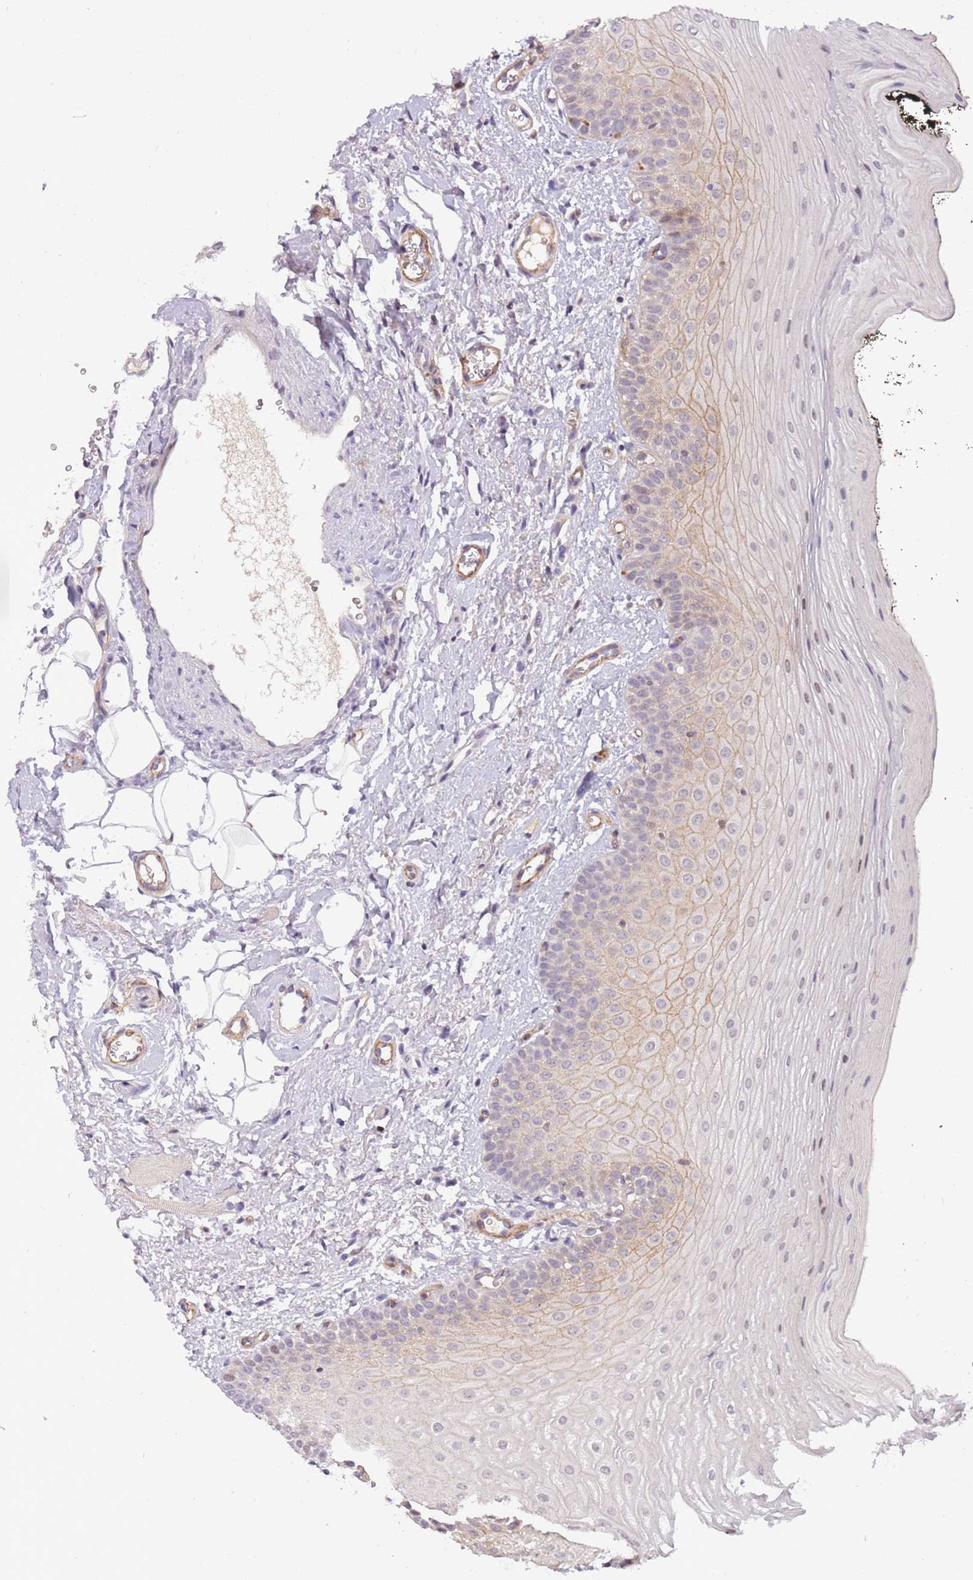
{"staining": {"intensity": "weak", "quantity": "<25%", "location": "cytoplasmic/membranous,nuclear"}, "tissue": "oral mucosa", "cell_type": "Squamous epithelial cells", "image_type": "normal", "snomed": [{"axis": "morphology", "description": "No evidence of malignacy"}, {"axis": "topography", "description": "Oral tissue"}, {"axis": "topography", "description": "Head-Neck"}], "caption": "A high-resolution histopathology image shows immunohistochemistry staining of normal oral mucosa, which exhibits no significant positivity in squamous epithelial cells. The staining is performed using DAB brown chromogen with nuclei counter-stained in using hematoxylin.", "gene": "MAGEF1", "patient": {"sex": "male", "age": 68}}